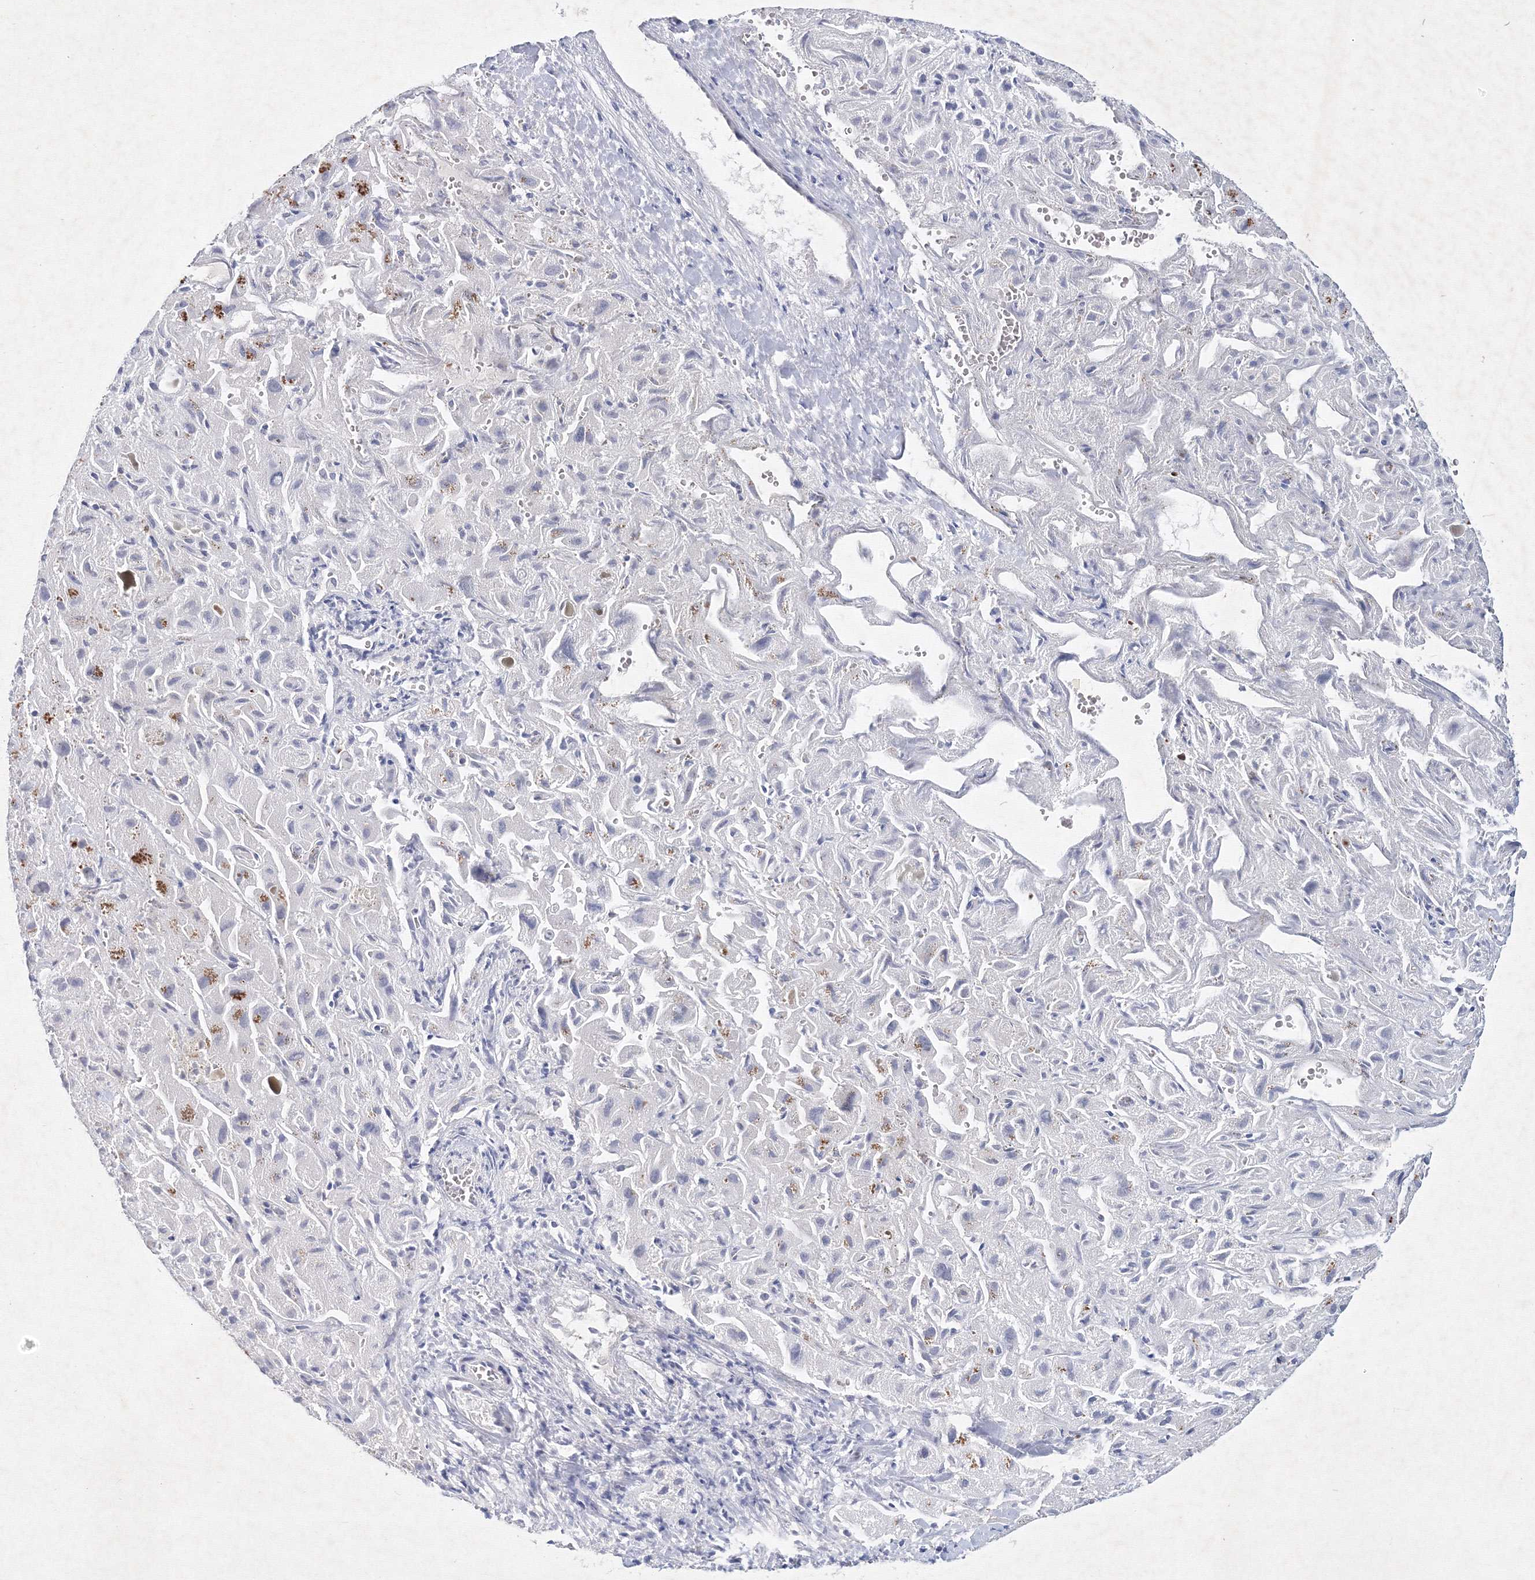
{"staining": {"intensity": "negative", "quantity": "none", "location": "none"}, "tissue": "liver cancer", "cell_type": "Tumor cells", "image_type": "cancer", "snomed": [{"axis": "morphology", "description": "Cholangiocarcinoma"}, {"axis": "topography", "description": "Liver"}], "caption": "There is no significant expression in tumor cells of liver cancer (cholangiocarcinoma).", "gene": "SF3B6", "patient": {"sex": "female", "age": 52}}